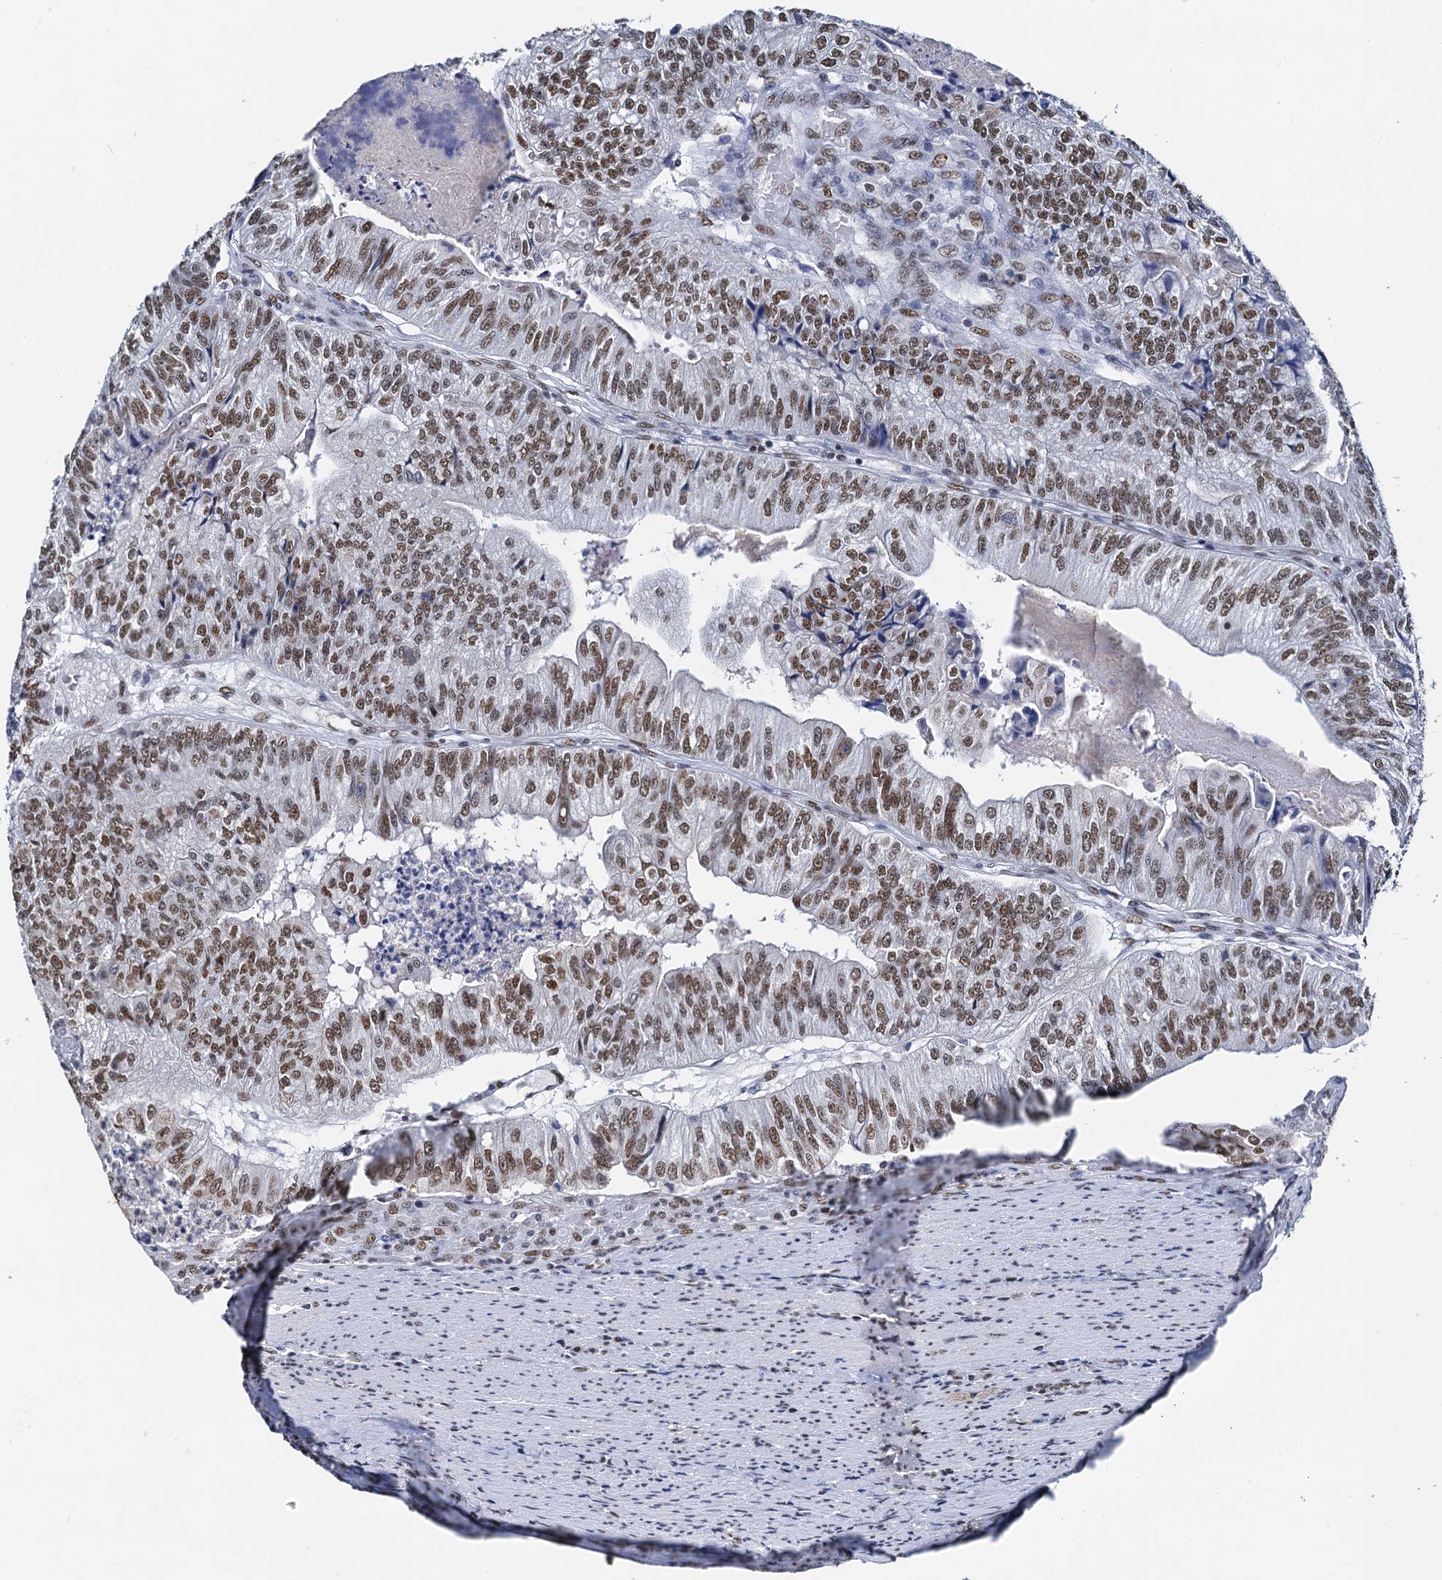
{"staining": {"intensity": "moderate", "quantity": ">75%", "location": "nuclear"}, "tissue": "colorectal cancer", "cell_type": "Tumor cells", "image_type": "cancer", "snomed": [{"axis": "morphology", "description": "Adenocarcinoma, NOS"}, {"axis": "topography", "description": "Colon"}], "caption": "DAB immunohistochemical staining of colorectal cancer reveals moderate nuclear protein expression in about >75% of tumor cells. The staining was performed using DAB (3,3'-diaminobenzidine), with brown indicating positive protein expression. Nuclei are stained blue with hematoxylin.", "gene": "SLTM", "patient": {"sex": "female", "age": 67}}